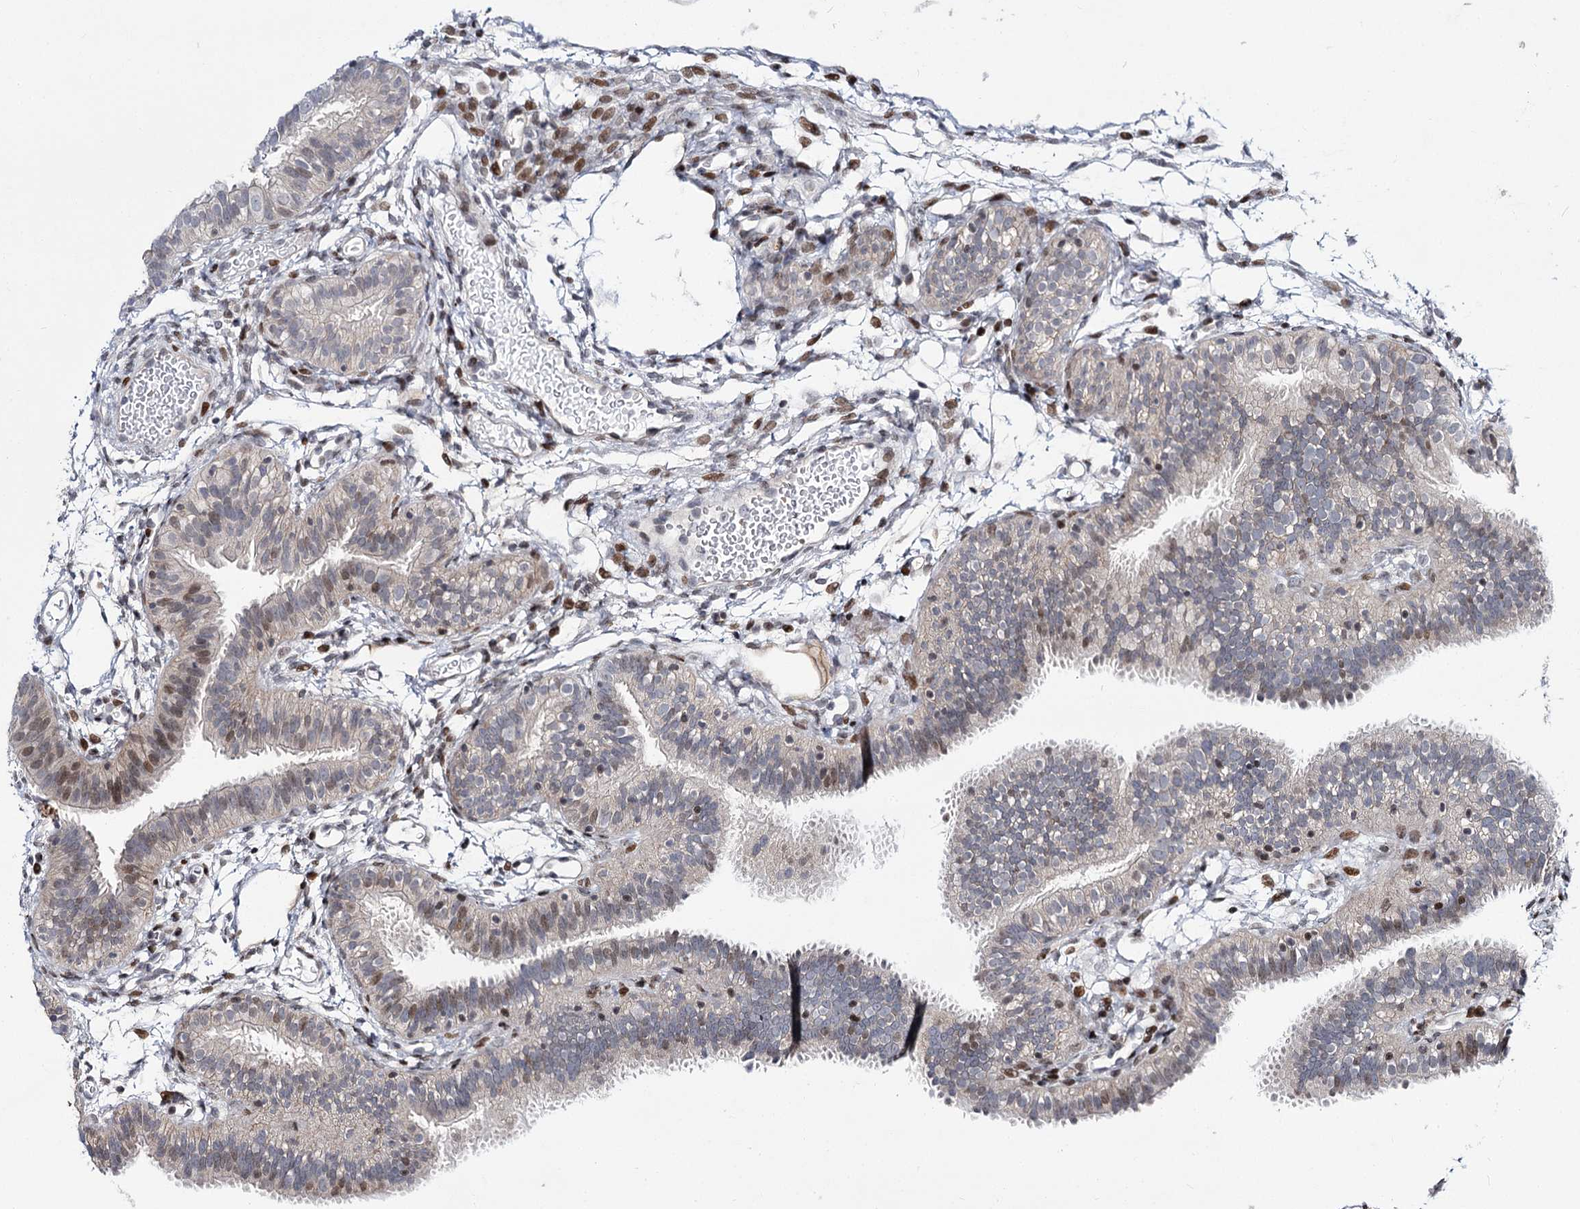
{"staining": {"intensity": "moderate", "quantity": "<25%", "location": "nuclear"}, "tissue": "fallopian tube", "cell_type": "Glandular cells", "image_type": "normal", "snomed": [{"axis": "morphology", "description": "Normal tissue, NOS"}, {"axis": "topography", "description": "Fallopian tube"}], "caption": "Moderate nuclear expression for a protein is present in about <25% of glandular cells of unremarkable fallopian tube using immunohistochemistry.", "gene": "ITFG2", "patient": {"sex": "female", "age": 35}}